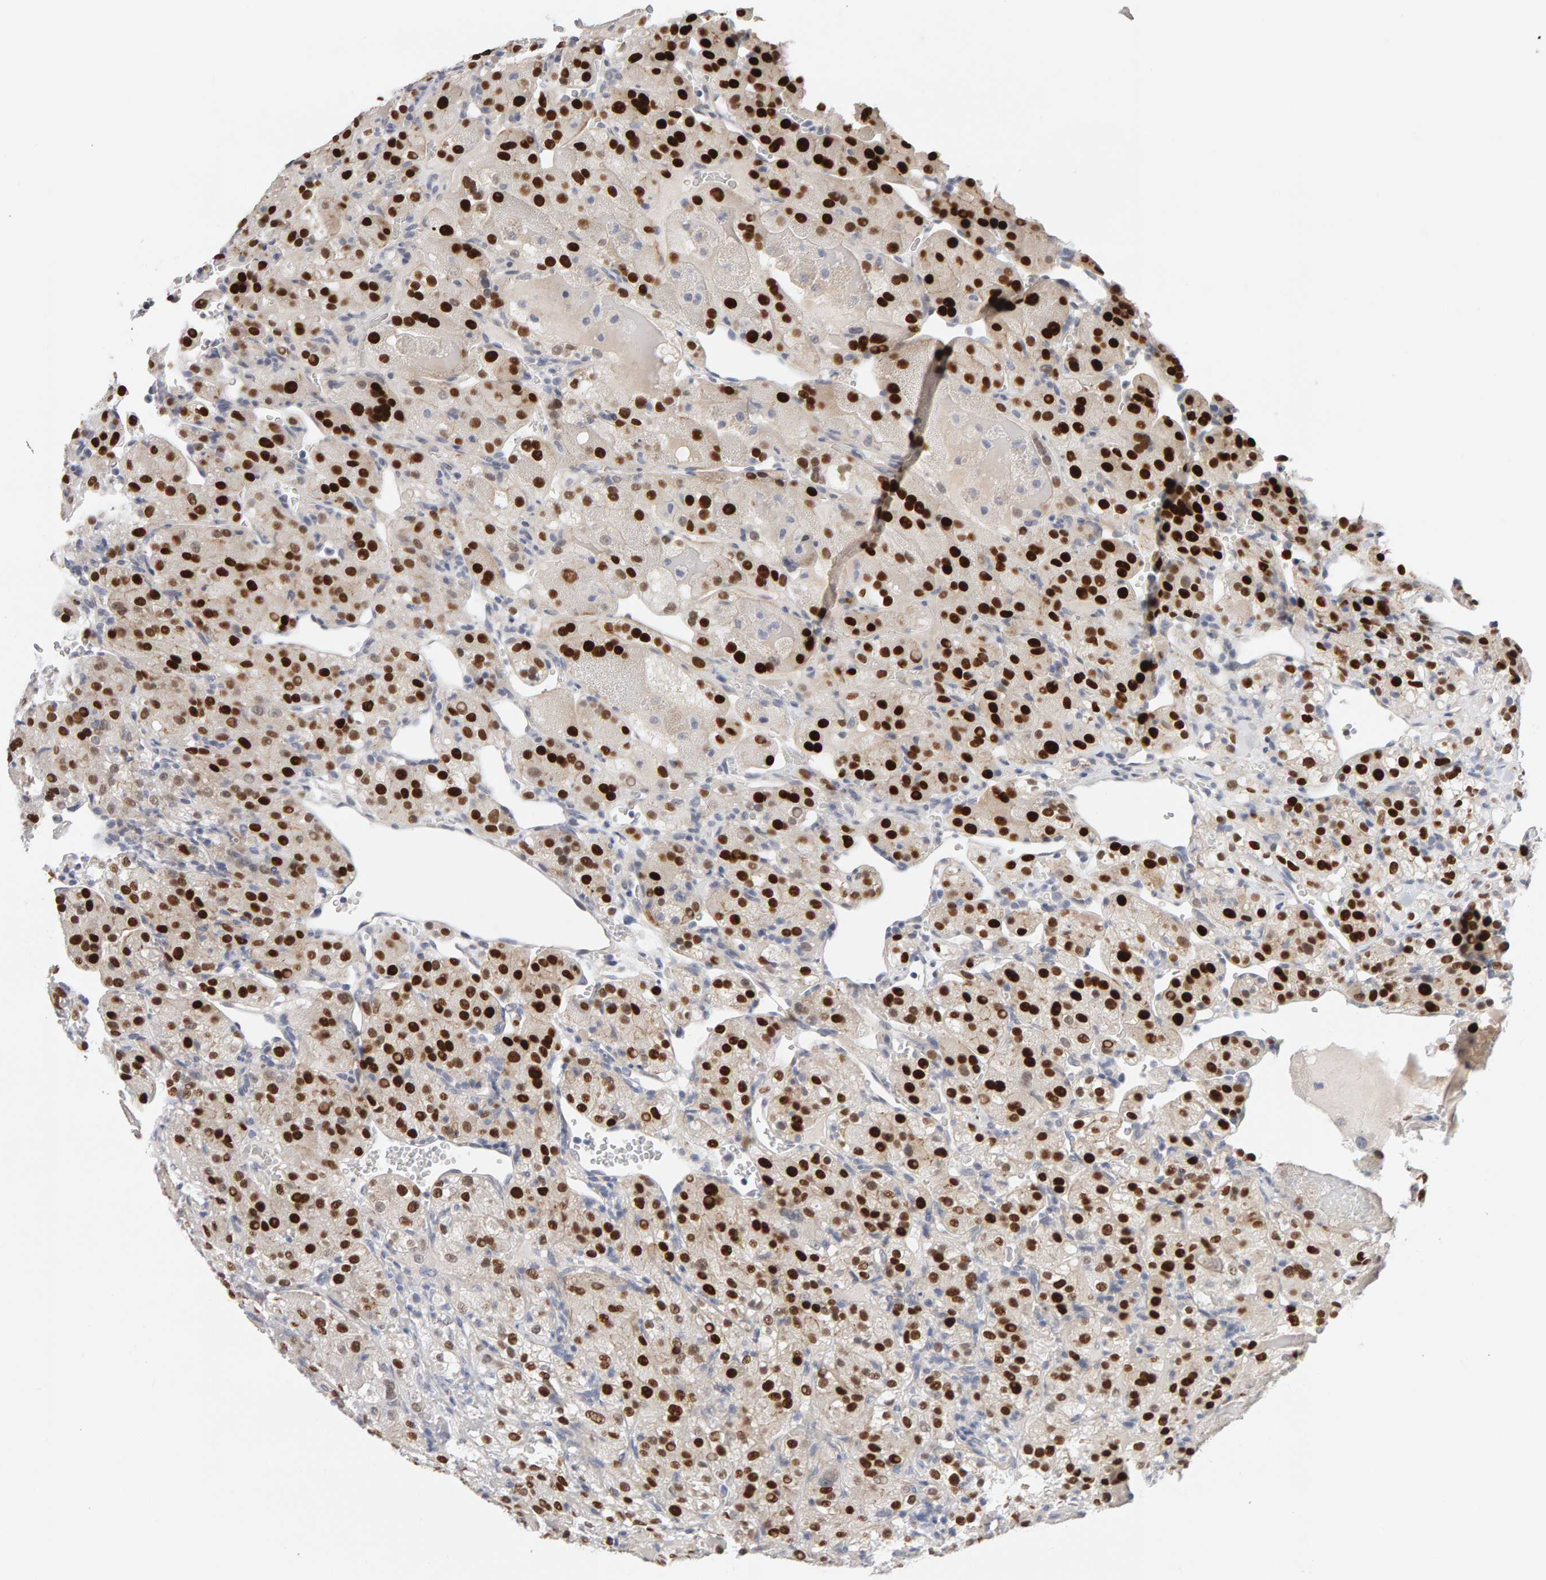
{"staining": {"intensity": "strong", "quantity": ">75%", "location": "nuclear"}, "tissue": "renal cancer", "cell_type": "Tumor cells", "image_type": "cancer", "snomed": [{"axis": "morphology", "description": "Normal tissue, NOS"}, {"axis": "morphology", "description": "Adenocarcinoma, NOS"}, {"axis": "topography", "description": "Kidney"}], "caption": "Immunohistochemistry (IHC) of renal cancer displays high levels of strong nuclear positivity in about >75% of tumor cells.", "gene": "HNF4A", "patient": {"sex": "male", "age": 61}}